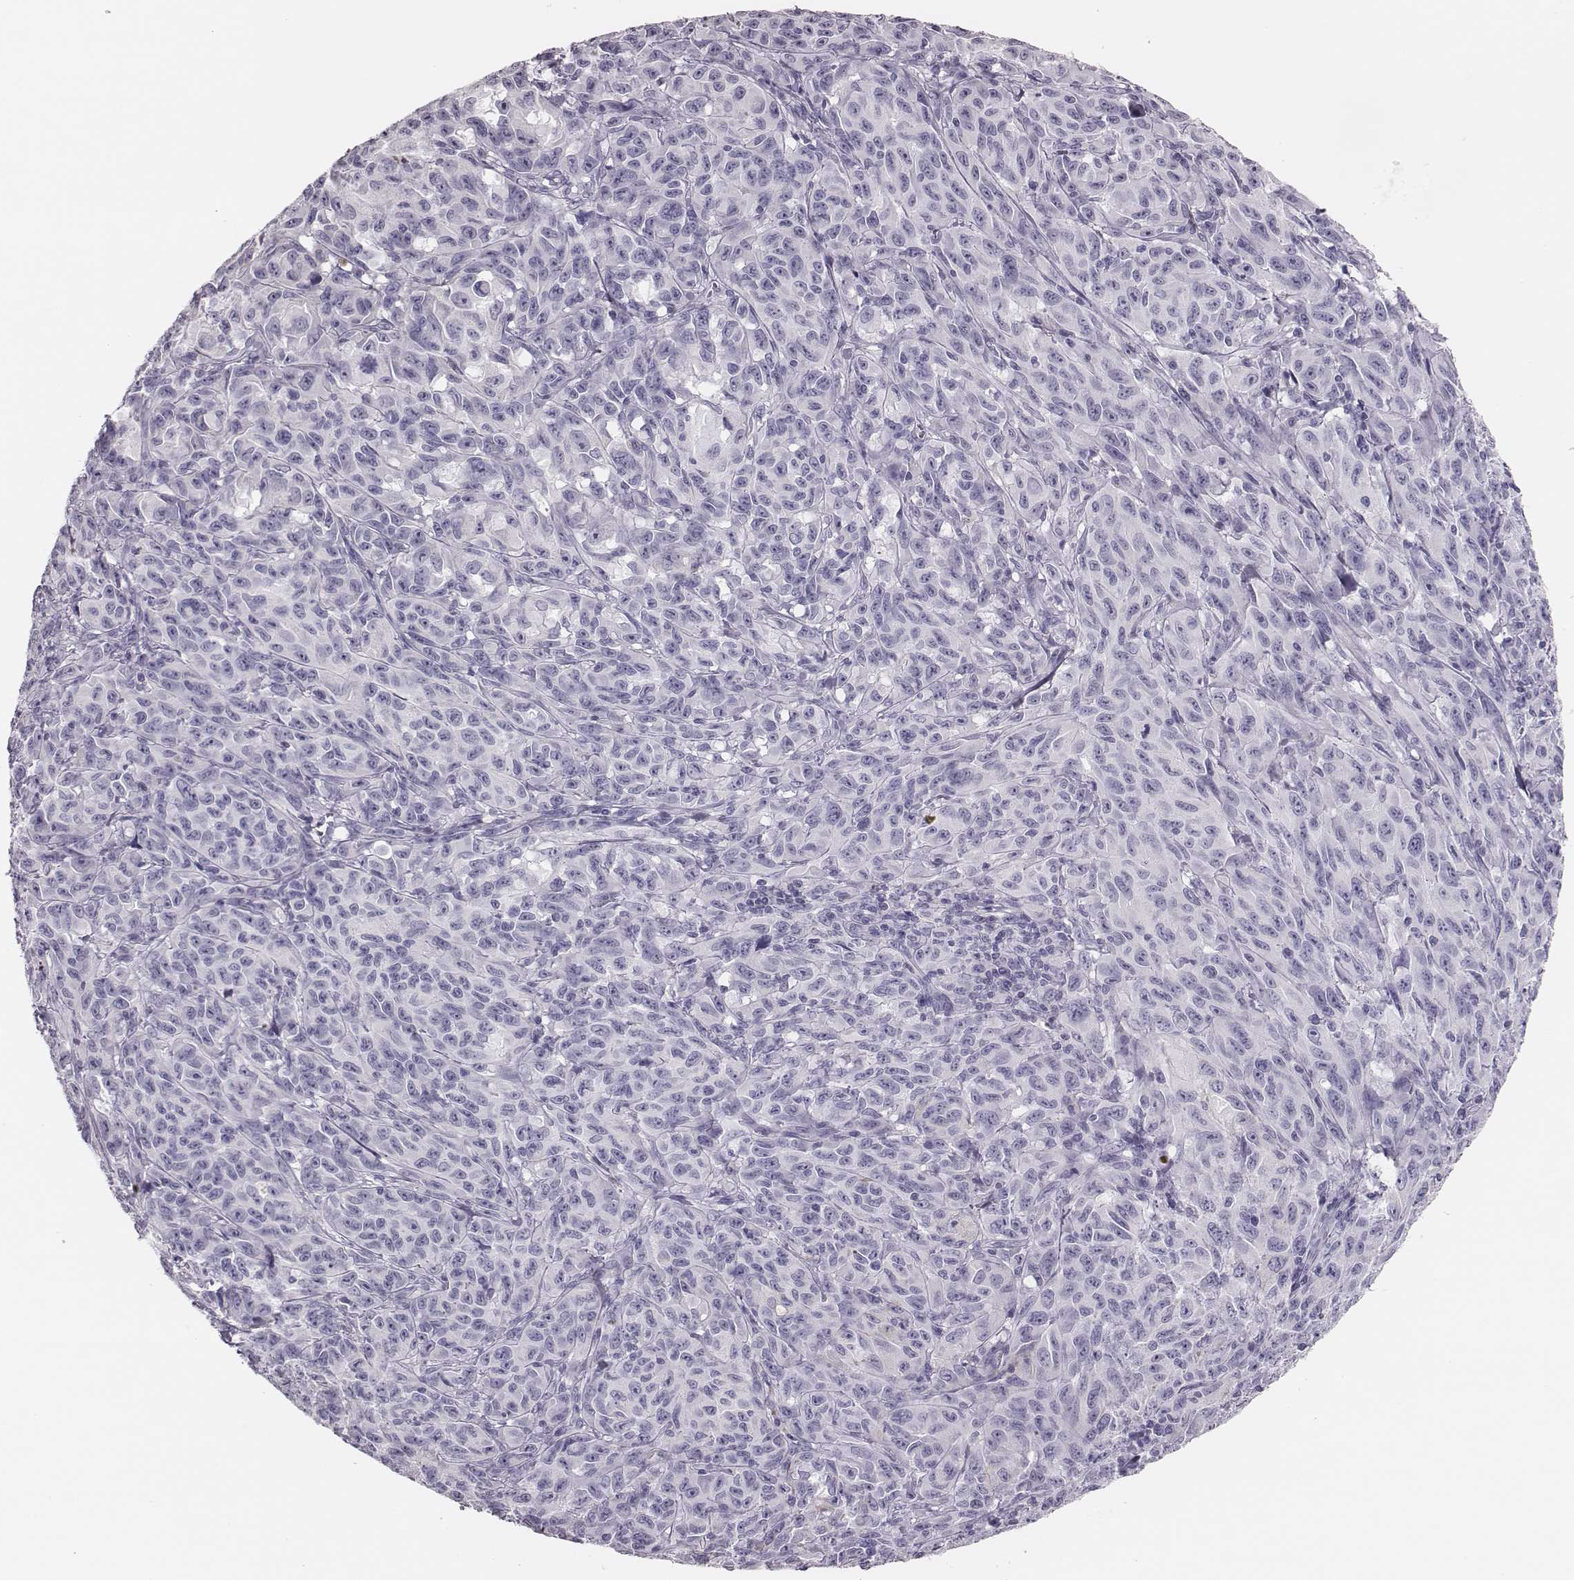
{"staining": {"intensity": "negative", "quantity": "none", "location": "none"}, "tissue": "melanoma", "cell_type": "Tumor cells", "image_type": "cancer", "snomed": [{"axis": "morphology", "description": "Malignant melanoma, NOS"}, {"axis": "topography", "description": "Vulva, labia, clitoris and Bartholin´s gland, NO"}], "caption": "Immunohistochemistry of malignant melanoma demonstrates no expression in tumor cells.", "gene": "H1-6", "patient": {"sex": "female", "age": 75}}